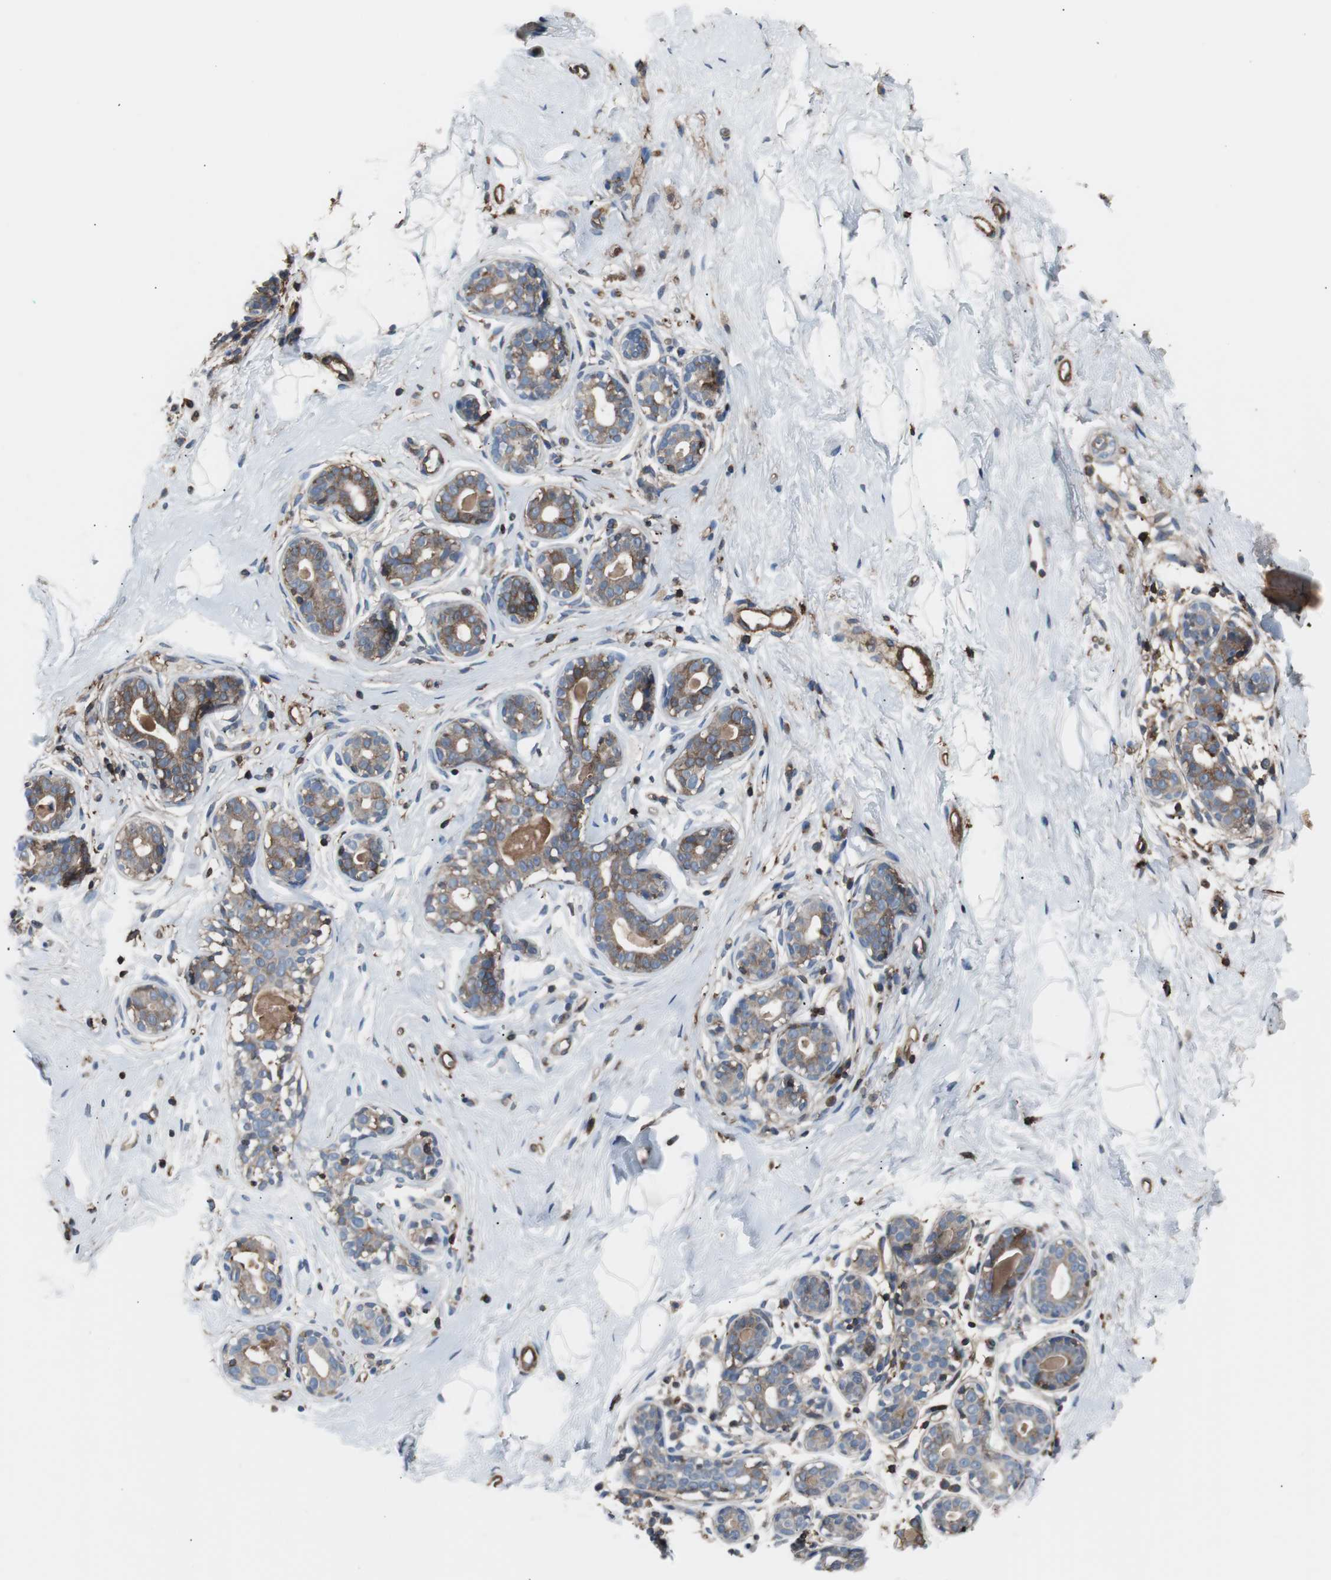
{"staining": {"intensity": "negative", "quantity": "none", "location": "none"}, "tissue": "breast", "cell_type": "Adipocytes", "image_type": "normal", "snomed": [{"axis": "morphology", "description": "Normal tissue, NOS"}, {"axis": "topography", "description": "Breast"}], "caption": "Benign breast was stained to show a protein in brown. There is no significant staining in adipocytes. The staining is performed using DAB brown chromogen with nuclei counter-stained in using hematoxylin.", "gene": "B2M", "patient": {"sex": "female", "age": 23}}